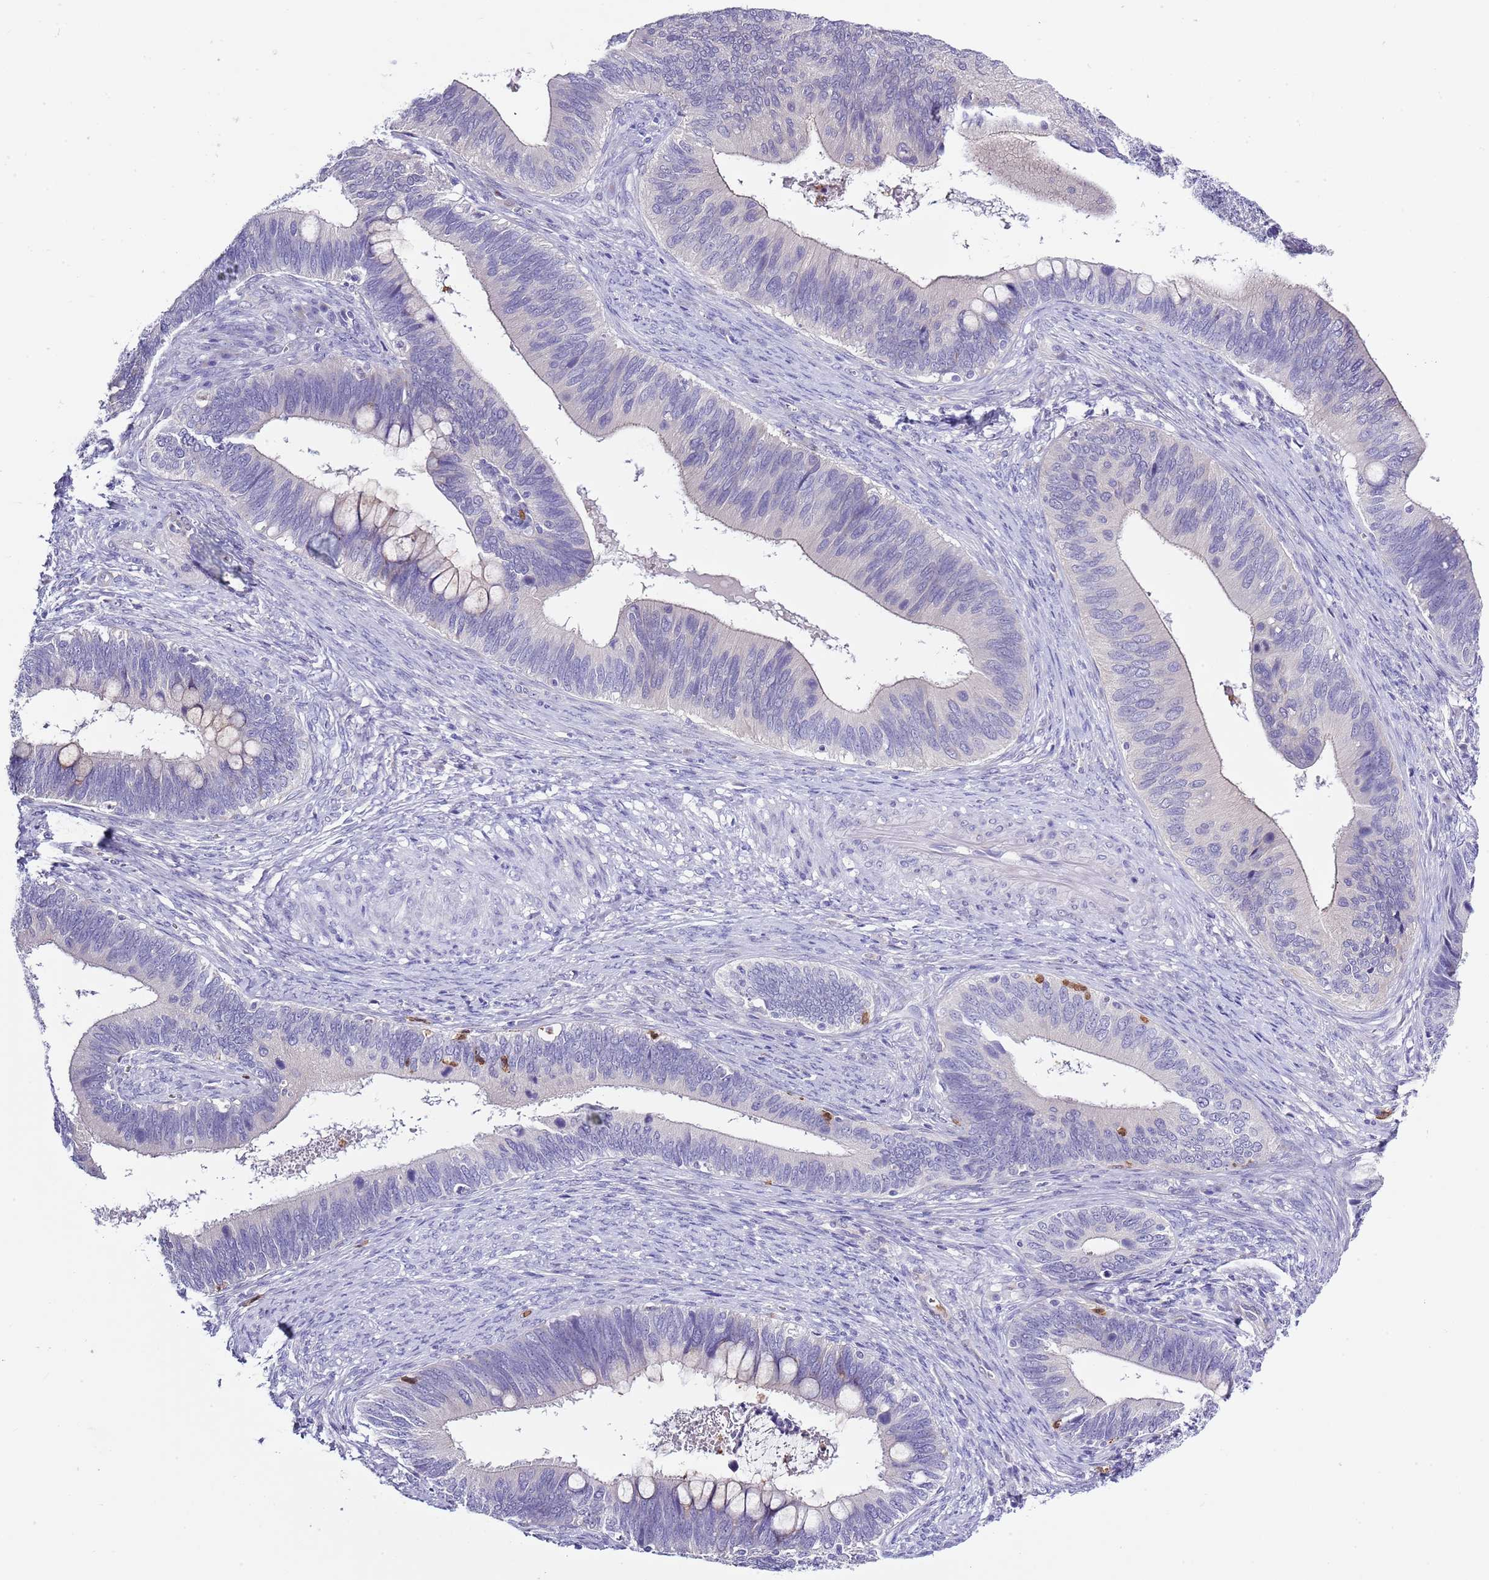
{"staining": {"intensity": "negative", "quantity": "none", "location": "none"}, "tissue": "cervical cancer", "cell_type": "Tumor cells", "image_type": "cancer", "snomed": [{"axis": "morphology", "description": "Adenocarcinoma, NOS"}, {"axis": "topography", "description": "Cervix"}], "caption": "Tumor cells are negative for brown protein staining in cervical cancer (adenocarcinoma). Nuclei are stained in blue.", "gene": "ZFP2", "patient": {"sex": "female", "age": 42}}